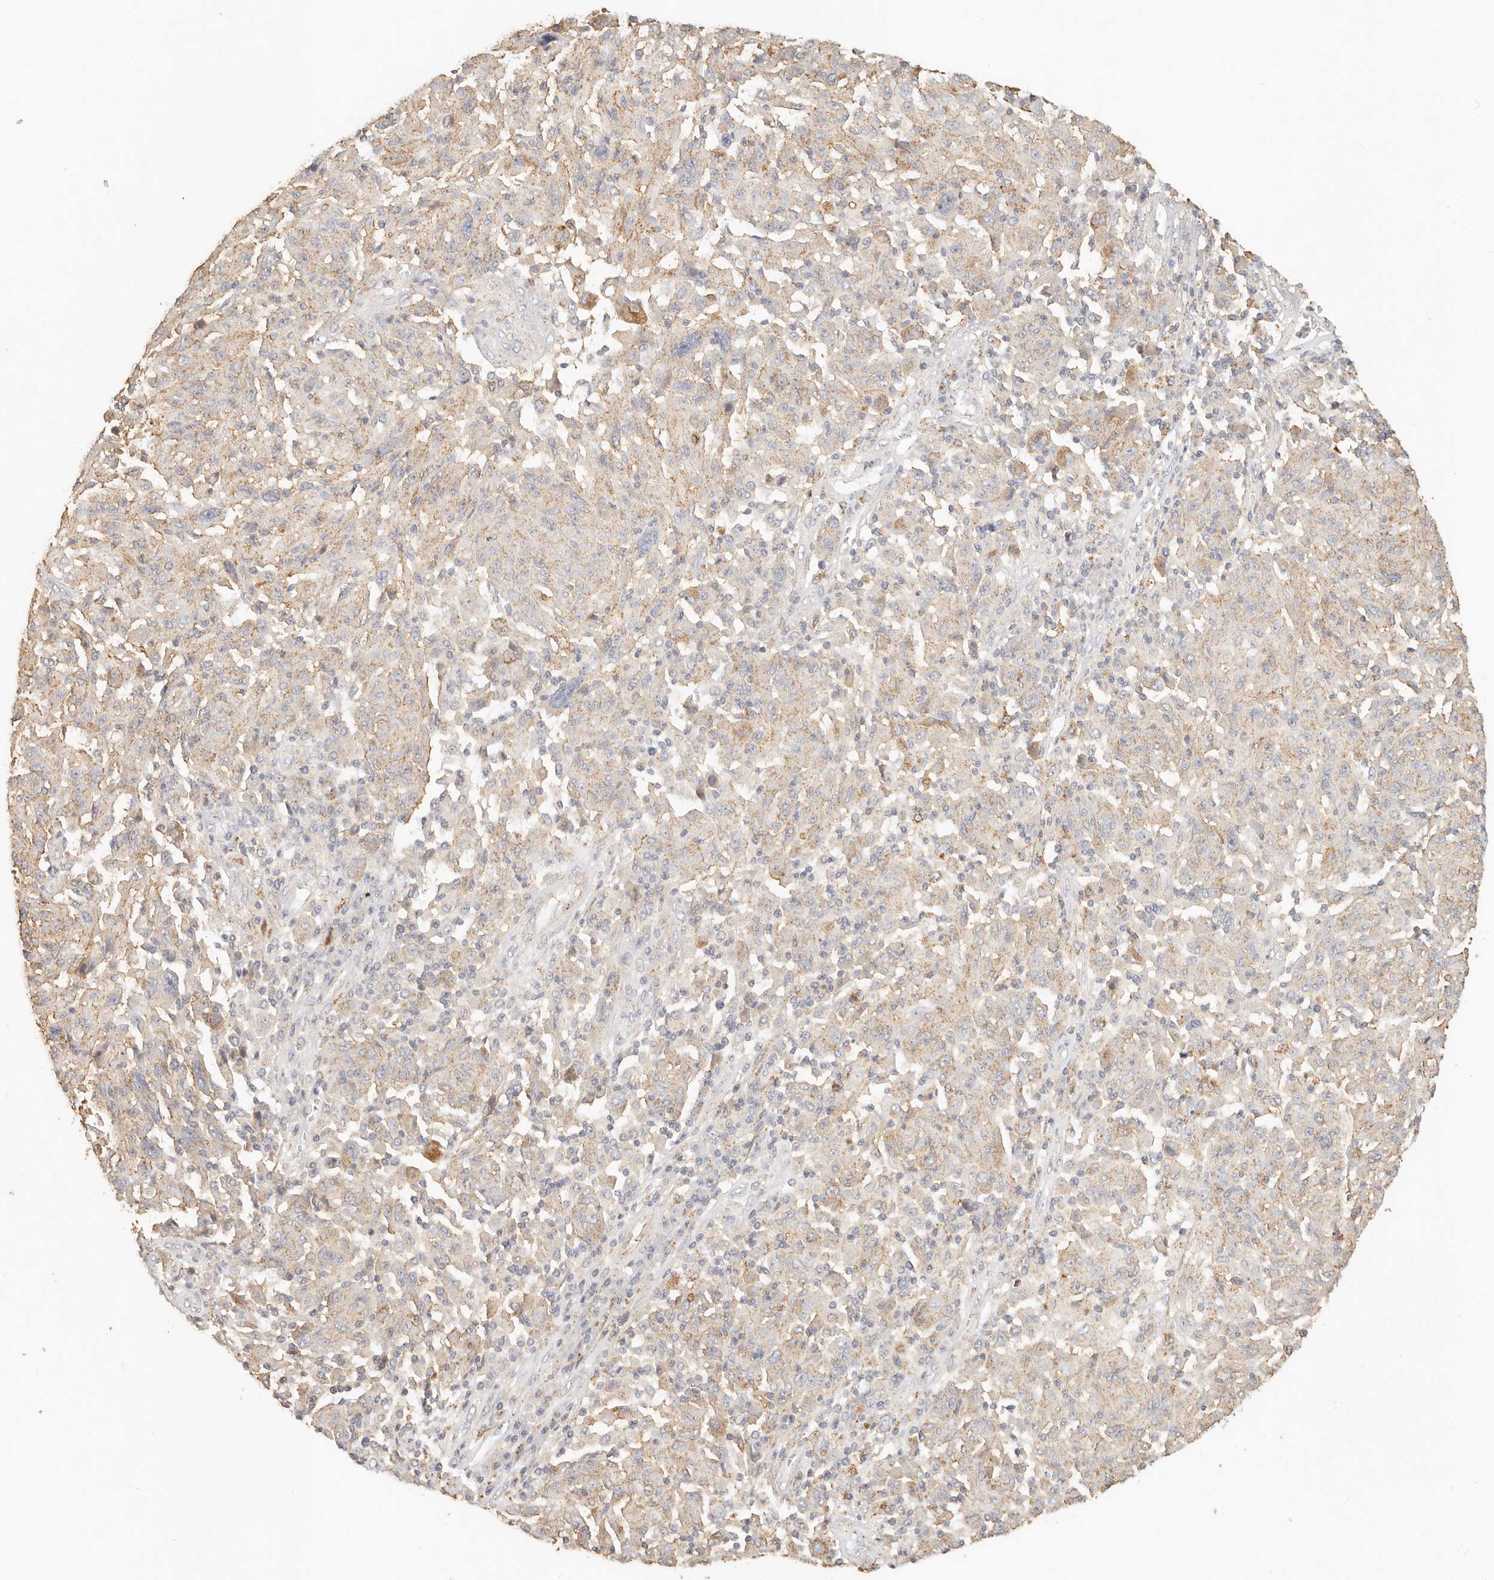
{"staining": {"intensity": "weak", "quantity": "25%-75%", "location": "cytoplasmic/membranous"}, "tissue": "melanoma", "cell_type": "Tumor cells", "image_type": "cancer", "snomed": [{"axis": "morphology", "description": "Malignant melanoma, NOS"}, {"axis": "topography", "description": "Skin"}], "caption": "Malignant melanoma stained for a protein (brown) displays weak cytoplasmic/membranous positive staining in about 25%-75% of tumor cells.", "gene": "CNMD", "patient": {"sex": "male", "age": 53}}